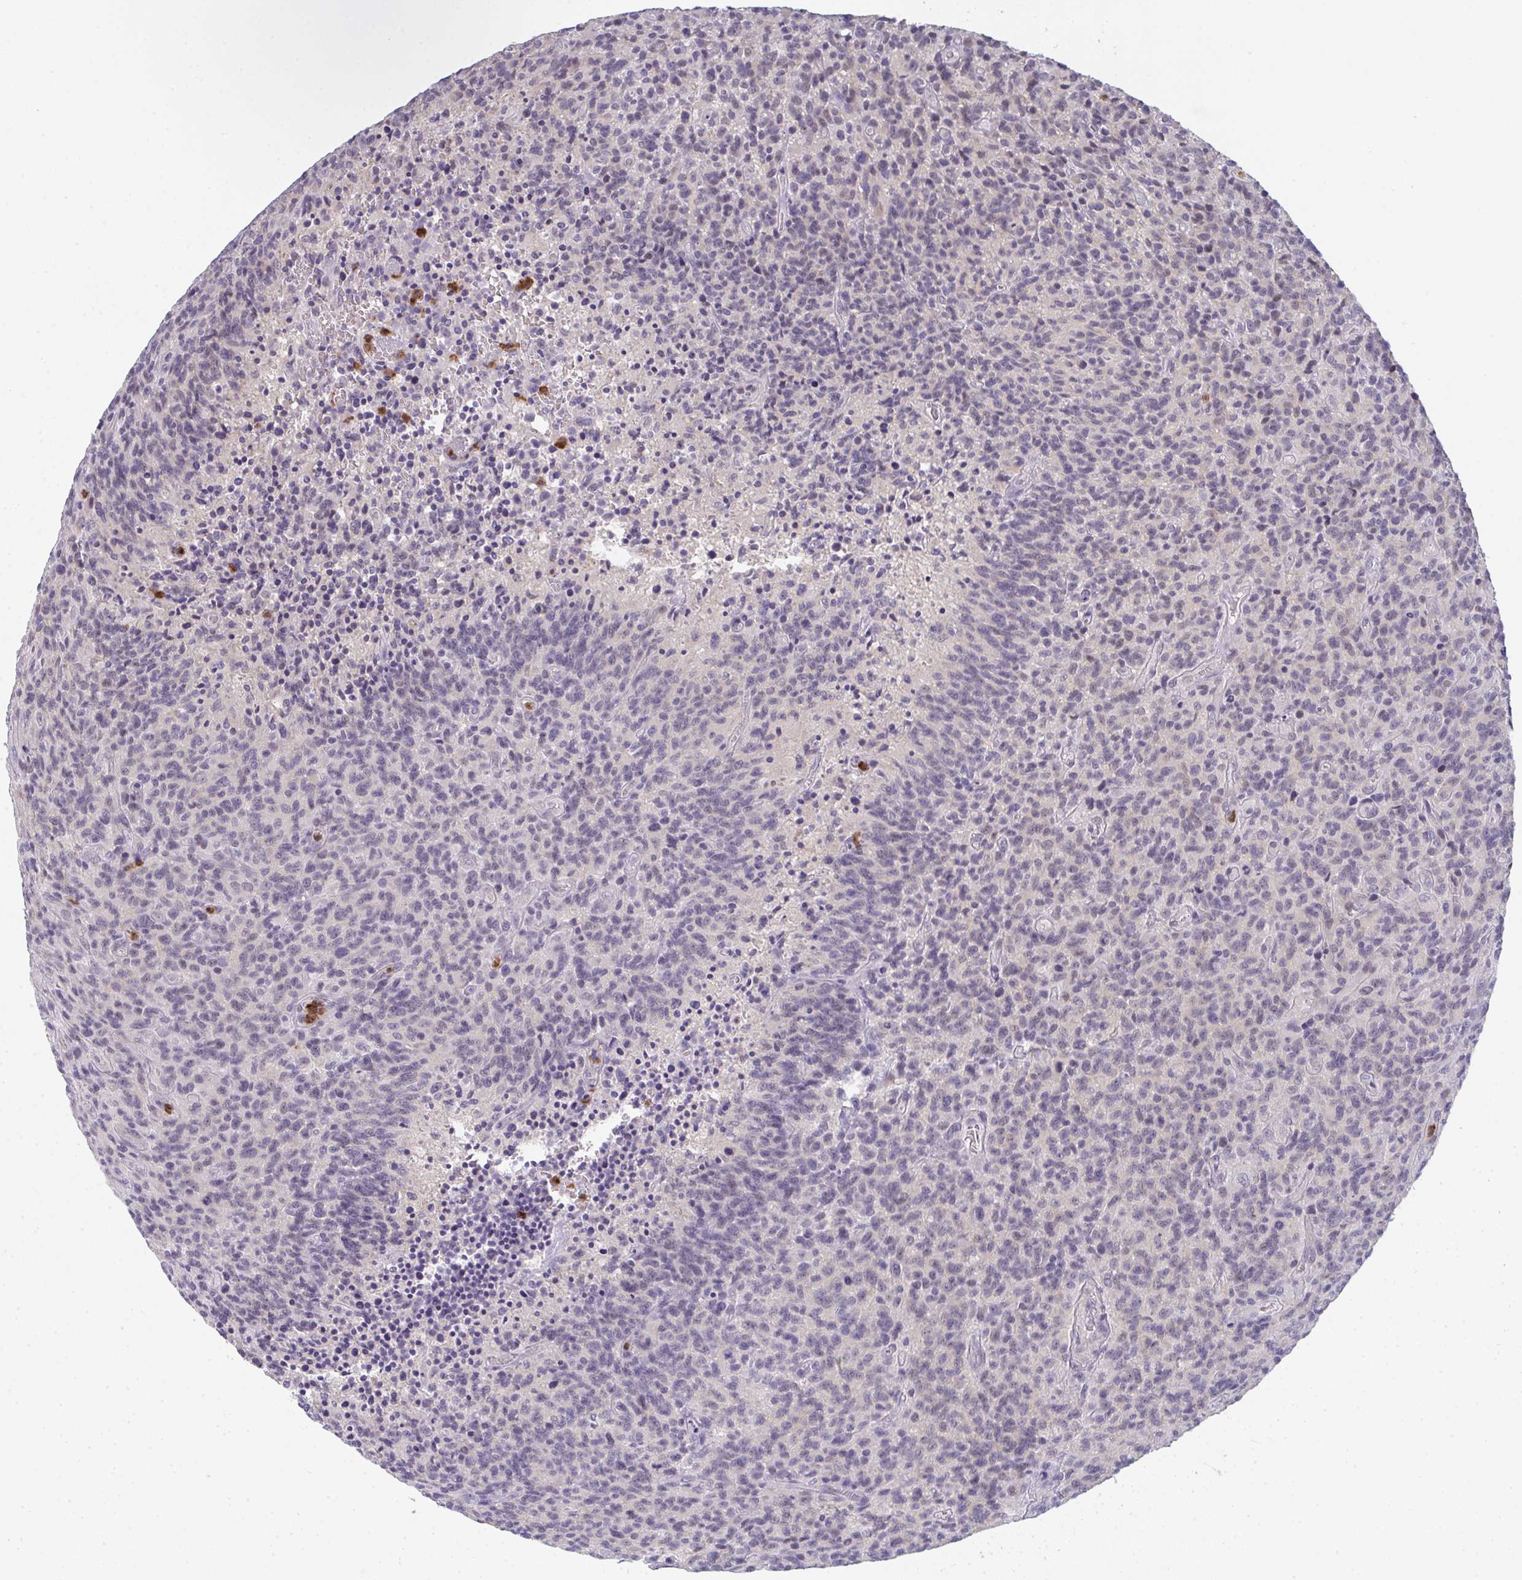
{"staining": {"intensity": "weak", "quantity": "<25%", "location": "nuclear"}, "tissue": "glioma", "cell_type": "Tumor cells", "image_type": "cancer", "snomed": [{"axis": "morphology", "description": "Glioma, malignant, High grade"}, {"axis": "topography", "description": "Brain"}], "caption": "Photomicrograph shows no significant protein expression in tumor cells of glioma.", "gene": "RIOK1", "patient": {"sex": "male", "age": 76}}